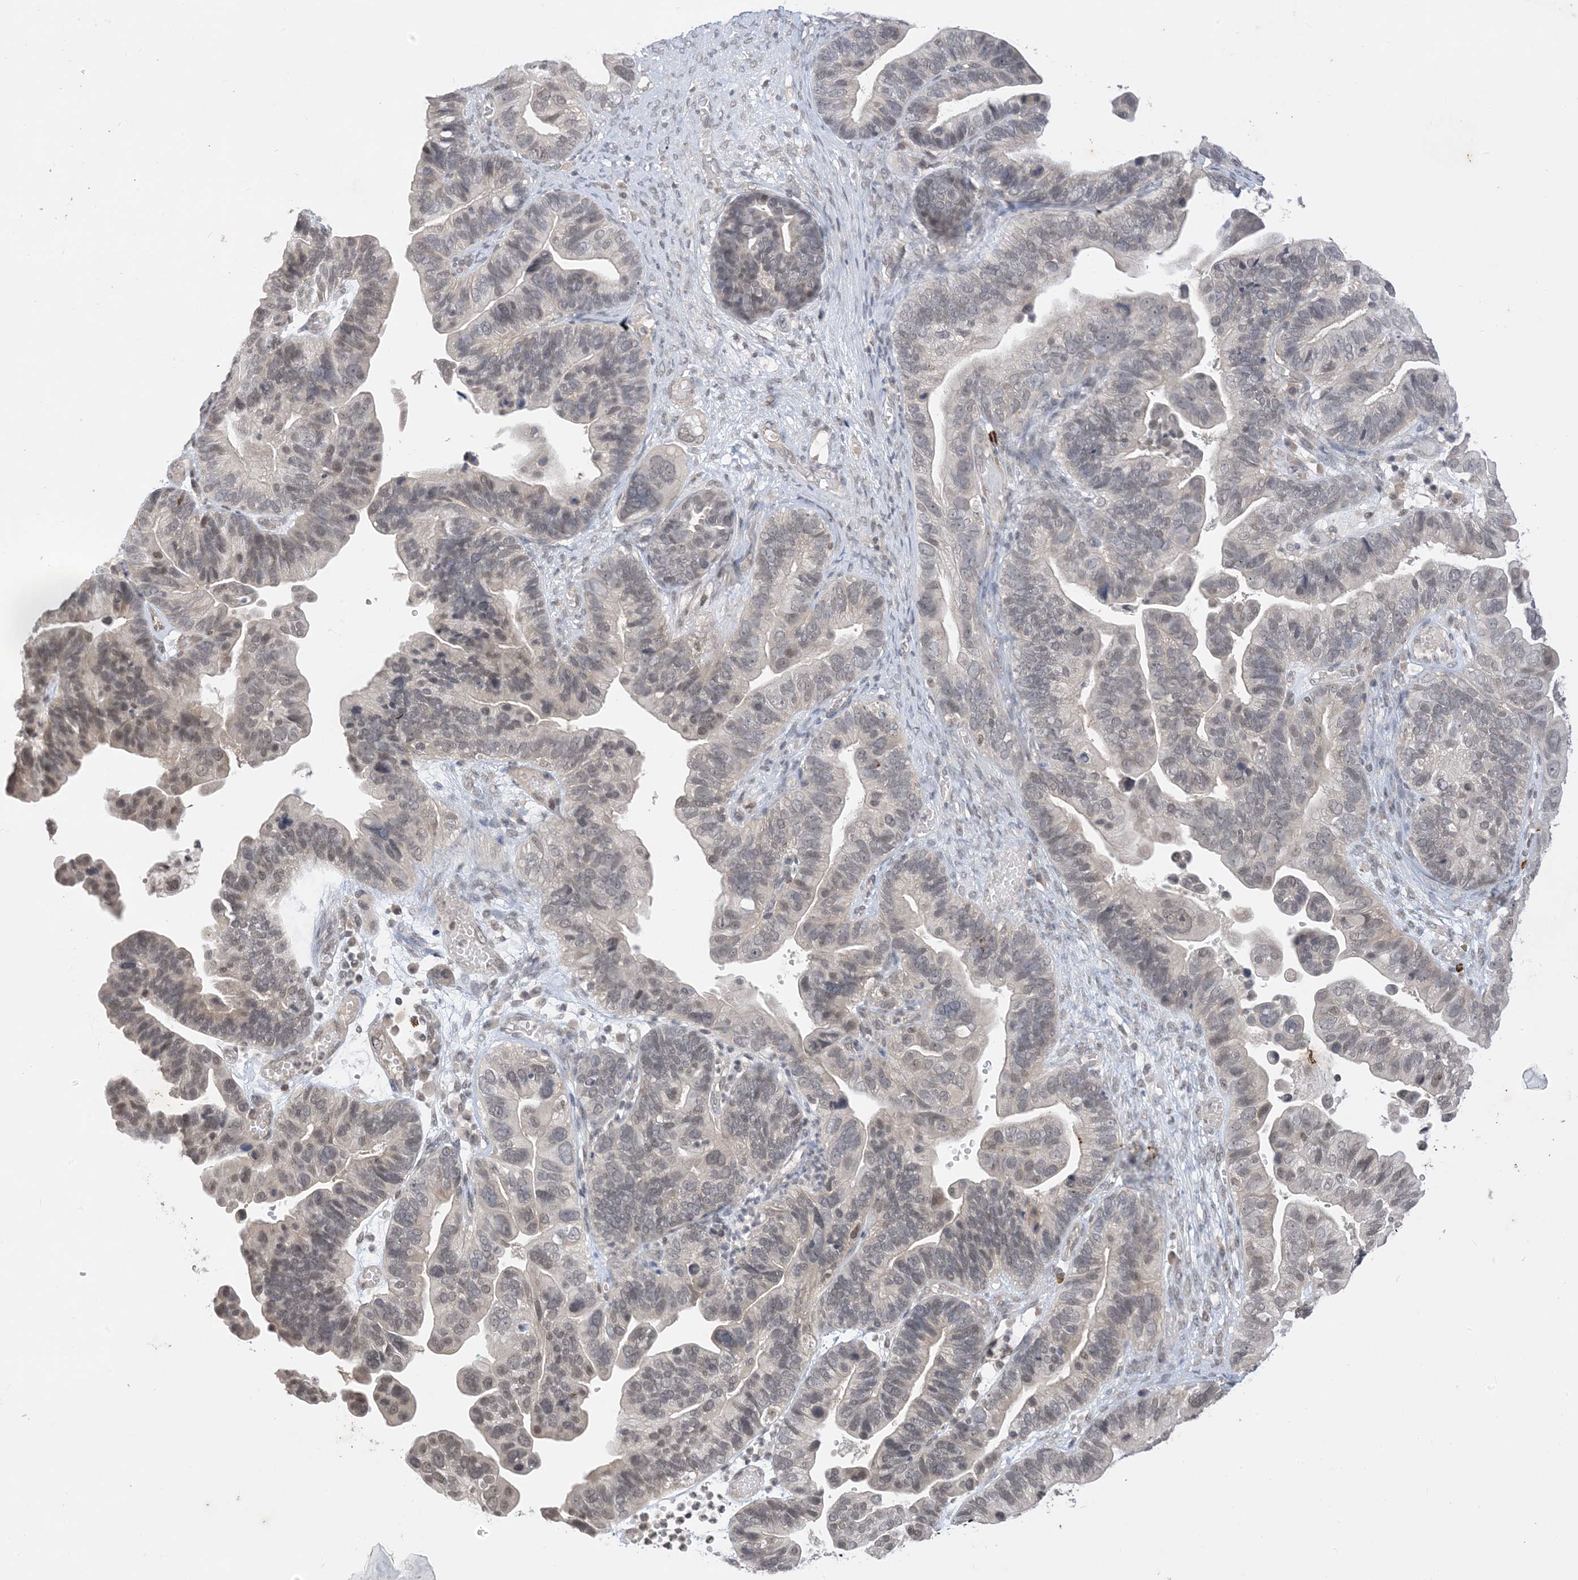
{"staining": {"intensity": "weak", "quantity": "25%-75%", "location": "nuclear"}, "tissue": "ovarian cancer", "cell_type": "Tumor cells", "image_type": "cancer", "snomed": [{"axis": "morphology", "description": "Cystadenocarcinoma, serous, NOS"}, {"axis": "topography", "description": "Ovary"}], "caption": "IHC image of neoplastic tissue: serous cystadenocarcinoma (ovarian) stained using IHC displays low levels of weak protein expression localized specifically in the nuclear of tumor cells, appearing as a nuclear brown color.", "gene": "RANBP9", "patient": {"sex": "female", "age": 56}}